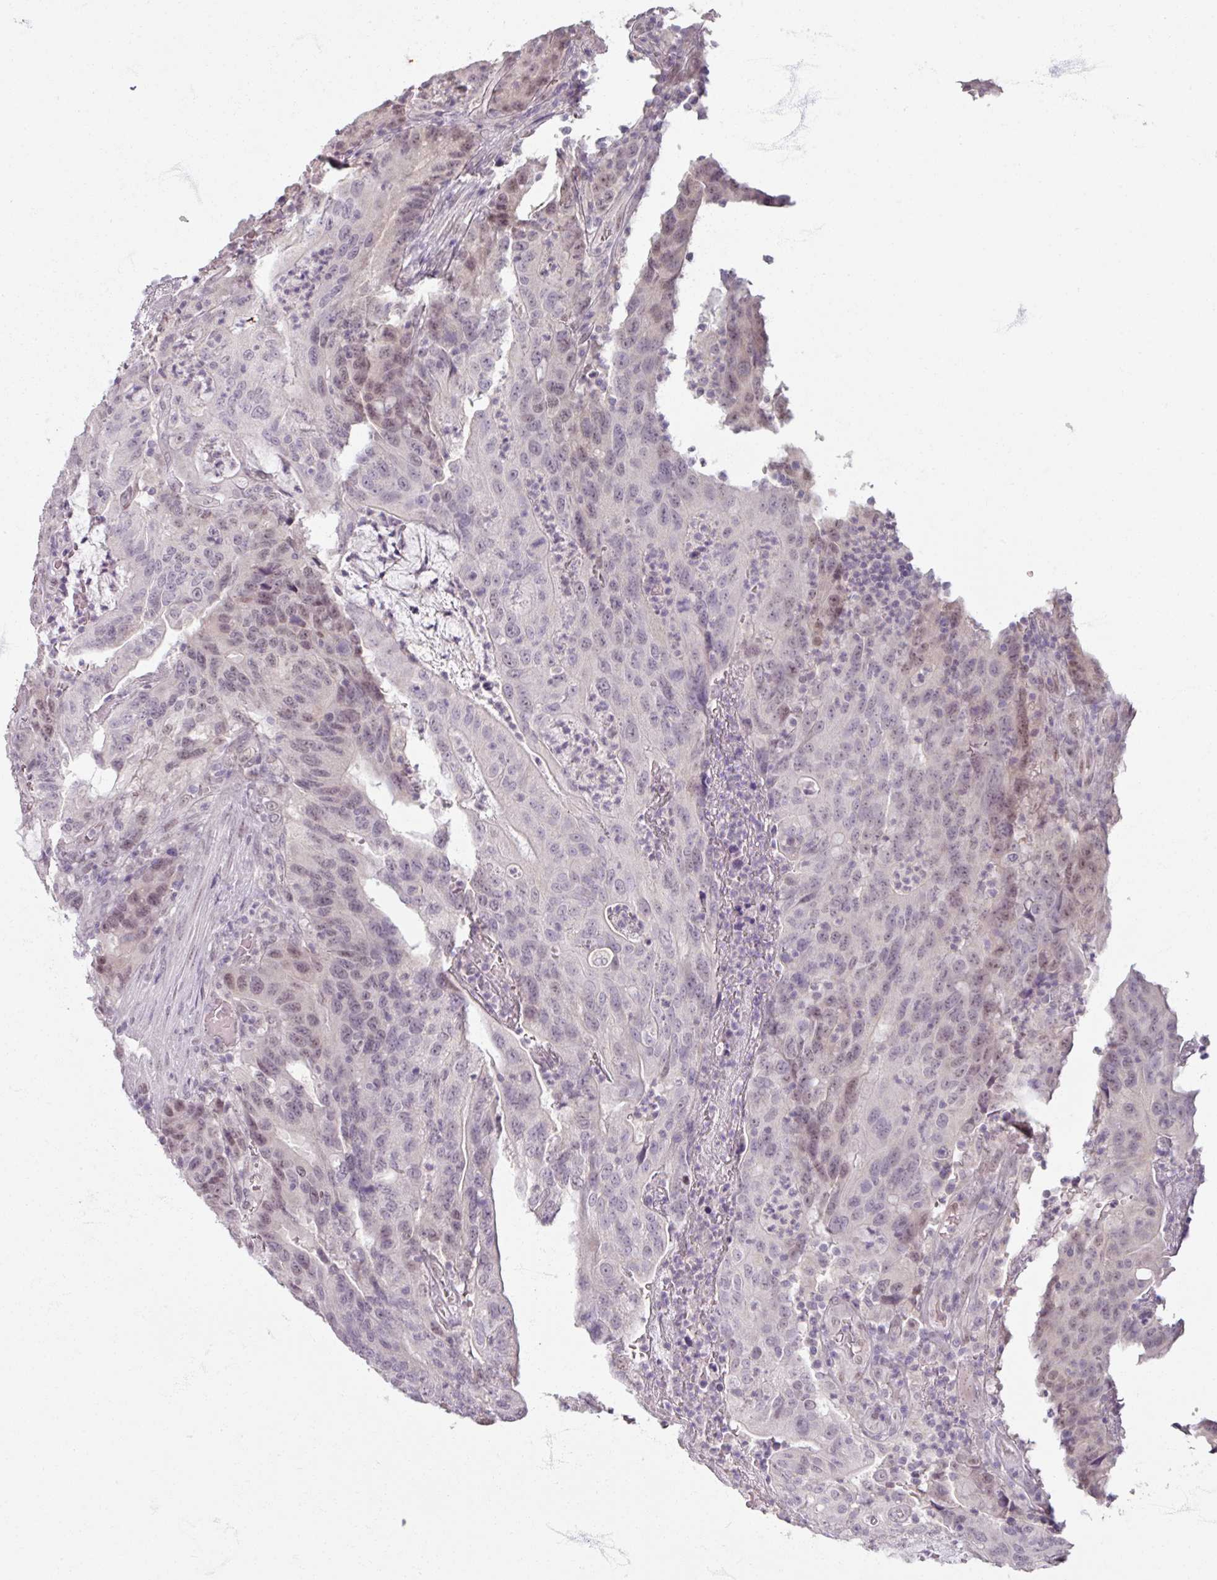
{"staining": {"intensity": "weak", "quantity": "<25%", "location": "nuclear"}, "tissue": "colorectal cancer", "cell_type": "Tumor cells", "image_type": "cancer", "snomed": [{"axis": "morphology", "description": "Adenocarcinoma, NOS"}, {"axis": "topography", "description": "Colon"}], "caption": "Human colorectal adenocarcinoma stained for a protein using immunohistochemistry displays no staining in tumor cells.", "gene": "SOX11", "patient": {"sex": "male", "age": 83}}